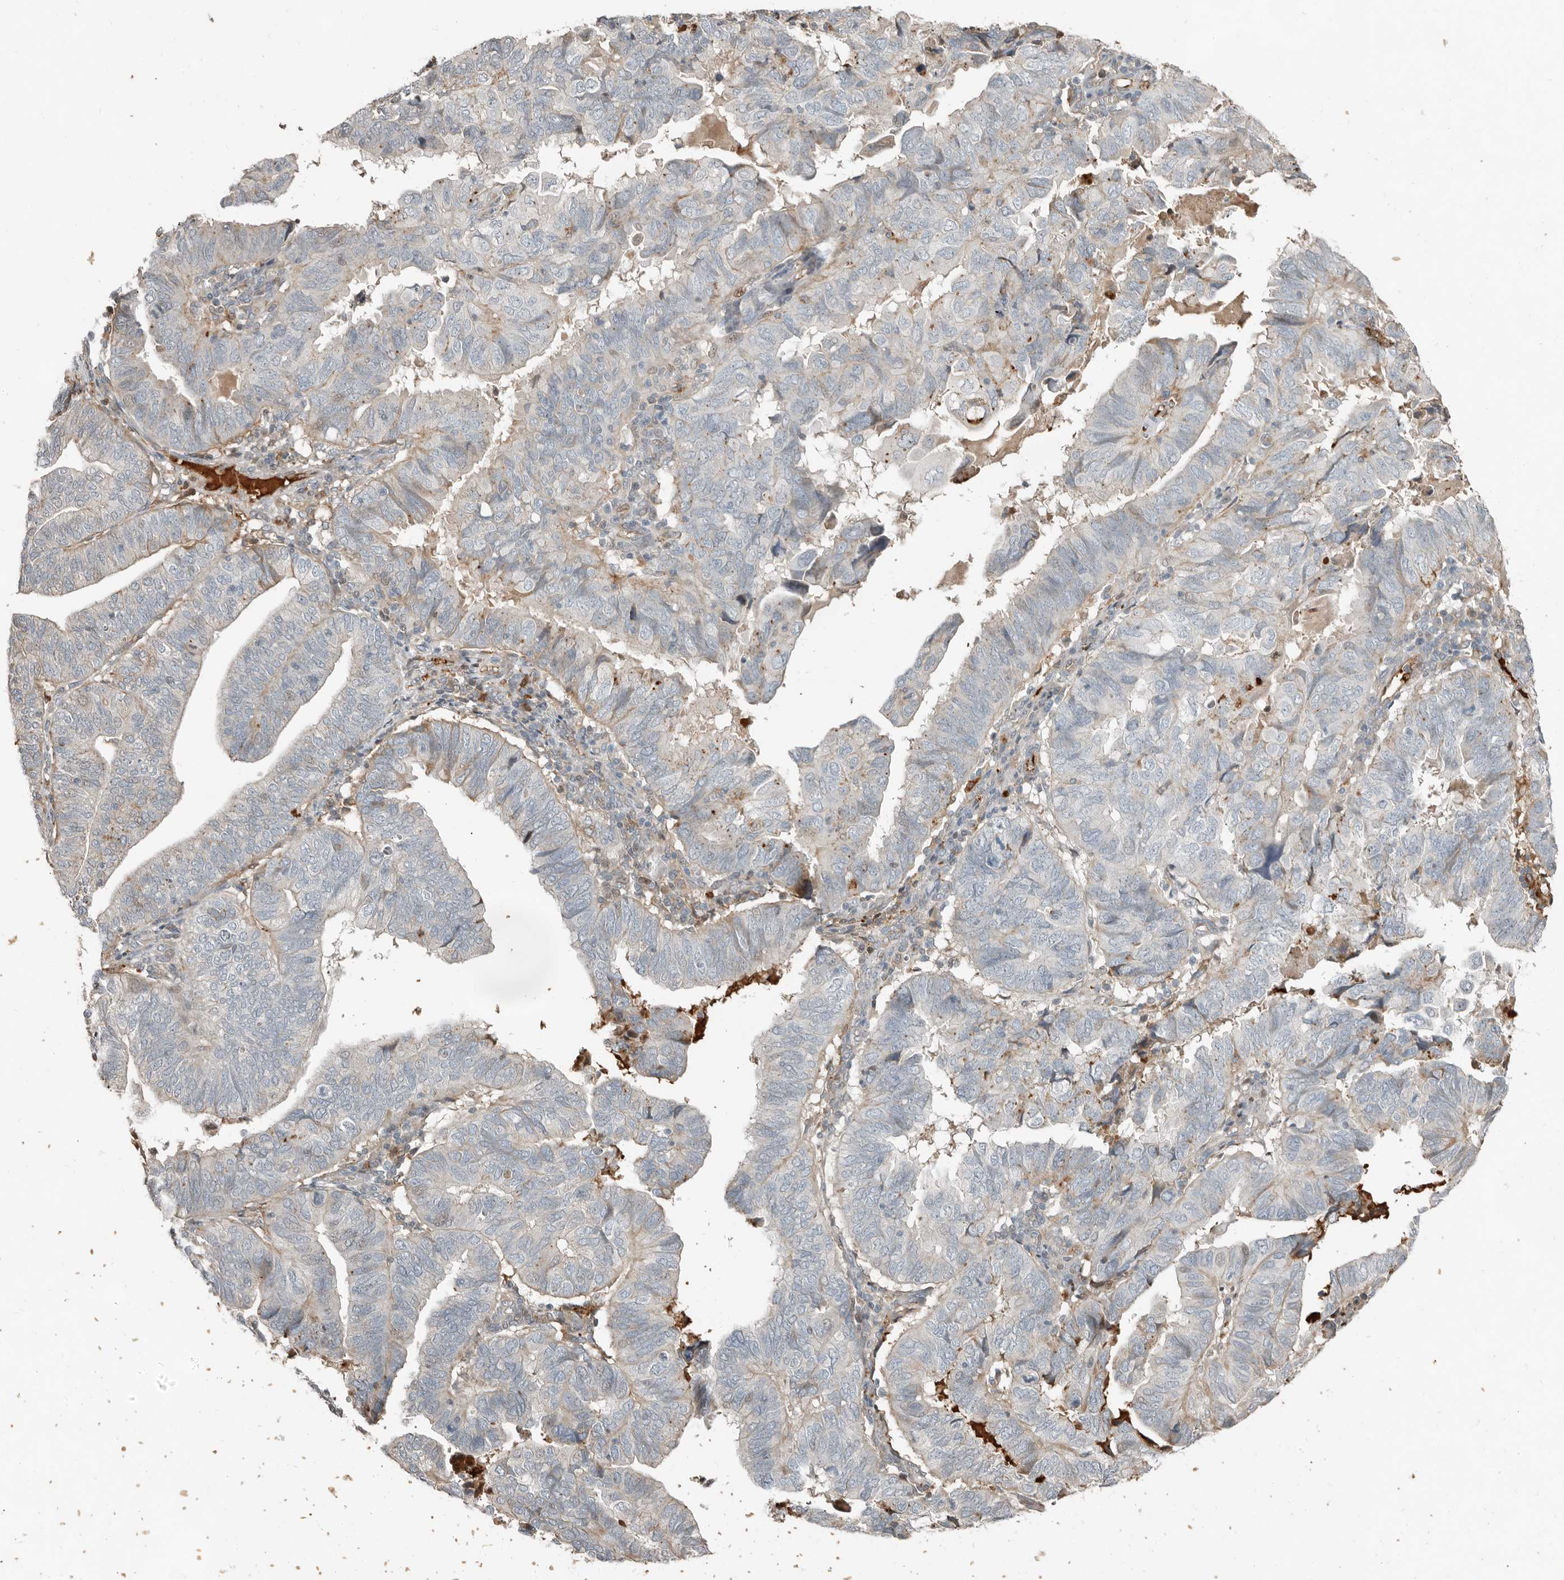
{"staining": {"intensity": "negative", "quantity": "none", "location": "none"}, "tissue": "endometrial cancer", "cell_type": "Tumor cells", "image_type": "cancer", "snomed": [{"axis": "morphology", "description": "Adenocarcinoma, NOS"}, {"axis": "topography", "description": "Uterus"}], "caption": "Immunohistochemical staining of human endometrial cancer exhibits no significant expression in tumor cells.", "gene": "KLHL38", "patient": {"sex": "female", "age": 77}}